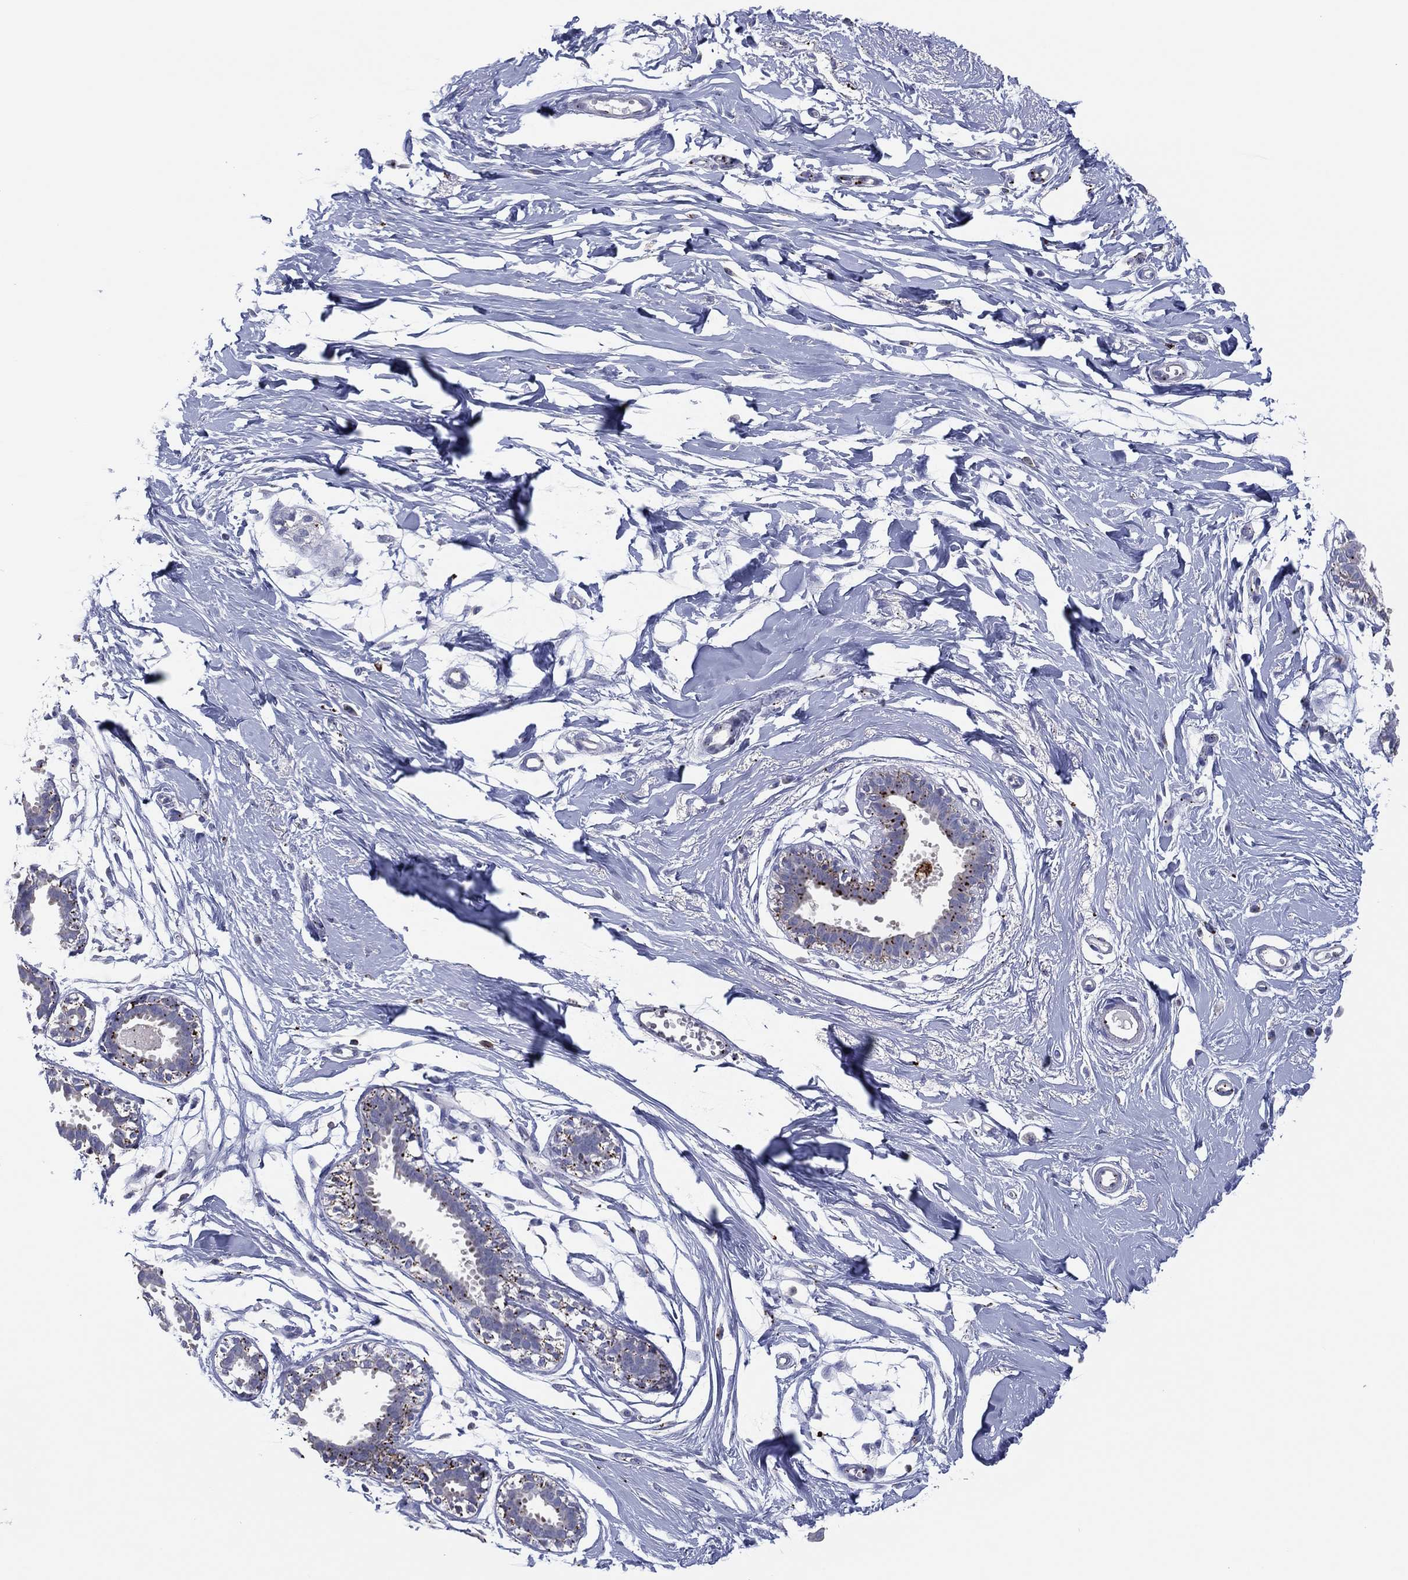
{"staining": {"intensity": "negative", "quantity": "none", "location": "none"}, "tissue": "breast", "cell_type": "Adipocytes", "image_type": "normal", "snomed": [{"axis": "morphology", "description": "Normal tissue, NOS"}, {"axis": "topography", "description": "Breast"}], "caption": "This is an immunohistochemistry micrograph of benign human breast. There is no staining in adipocytes.", "gene": "PLAC8", "patient": {"sex": "female", "age": 49}}